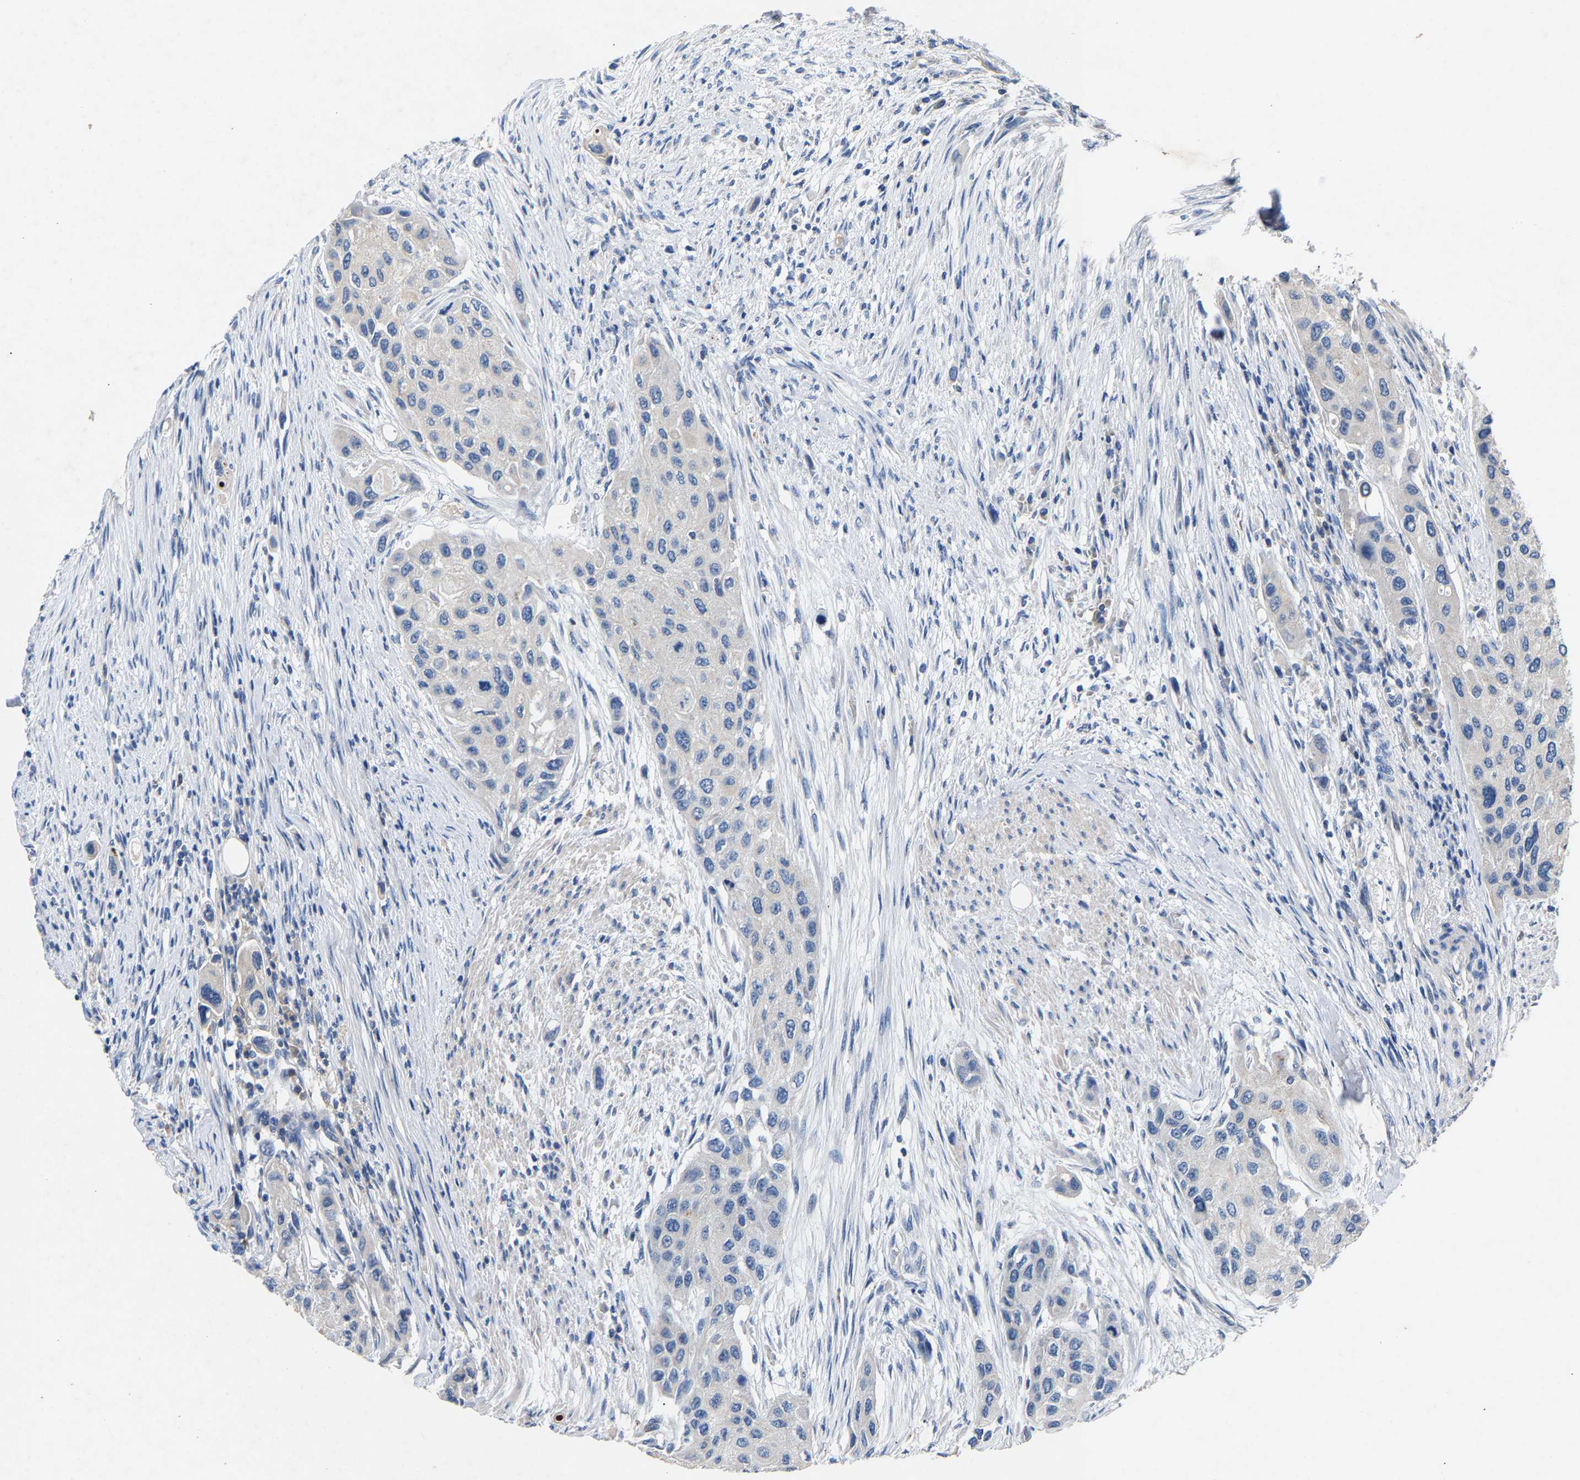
{"staining": {"intensity": "negative", "quantity": "none", "location": "none"}, "tissue": "urothelial cancer", "cell_type": "Tumor cells", "image_type": "cancer", "snomed": [{"axis": "morphology", "description": "Urothelial carcinoma, High grade"}, {"axis": "topography", "description": "Urinary bladder"}], "caption": "Protein analysis of high-grade urothelial carcinoma exhibits no significant staining in tumor cells.", "gene": "CCDC171", "patient": {"sex": "female", "age": 56}}